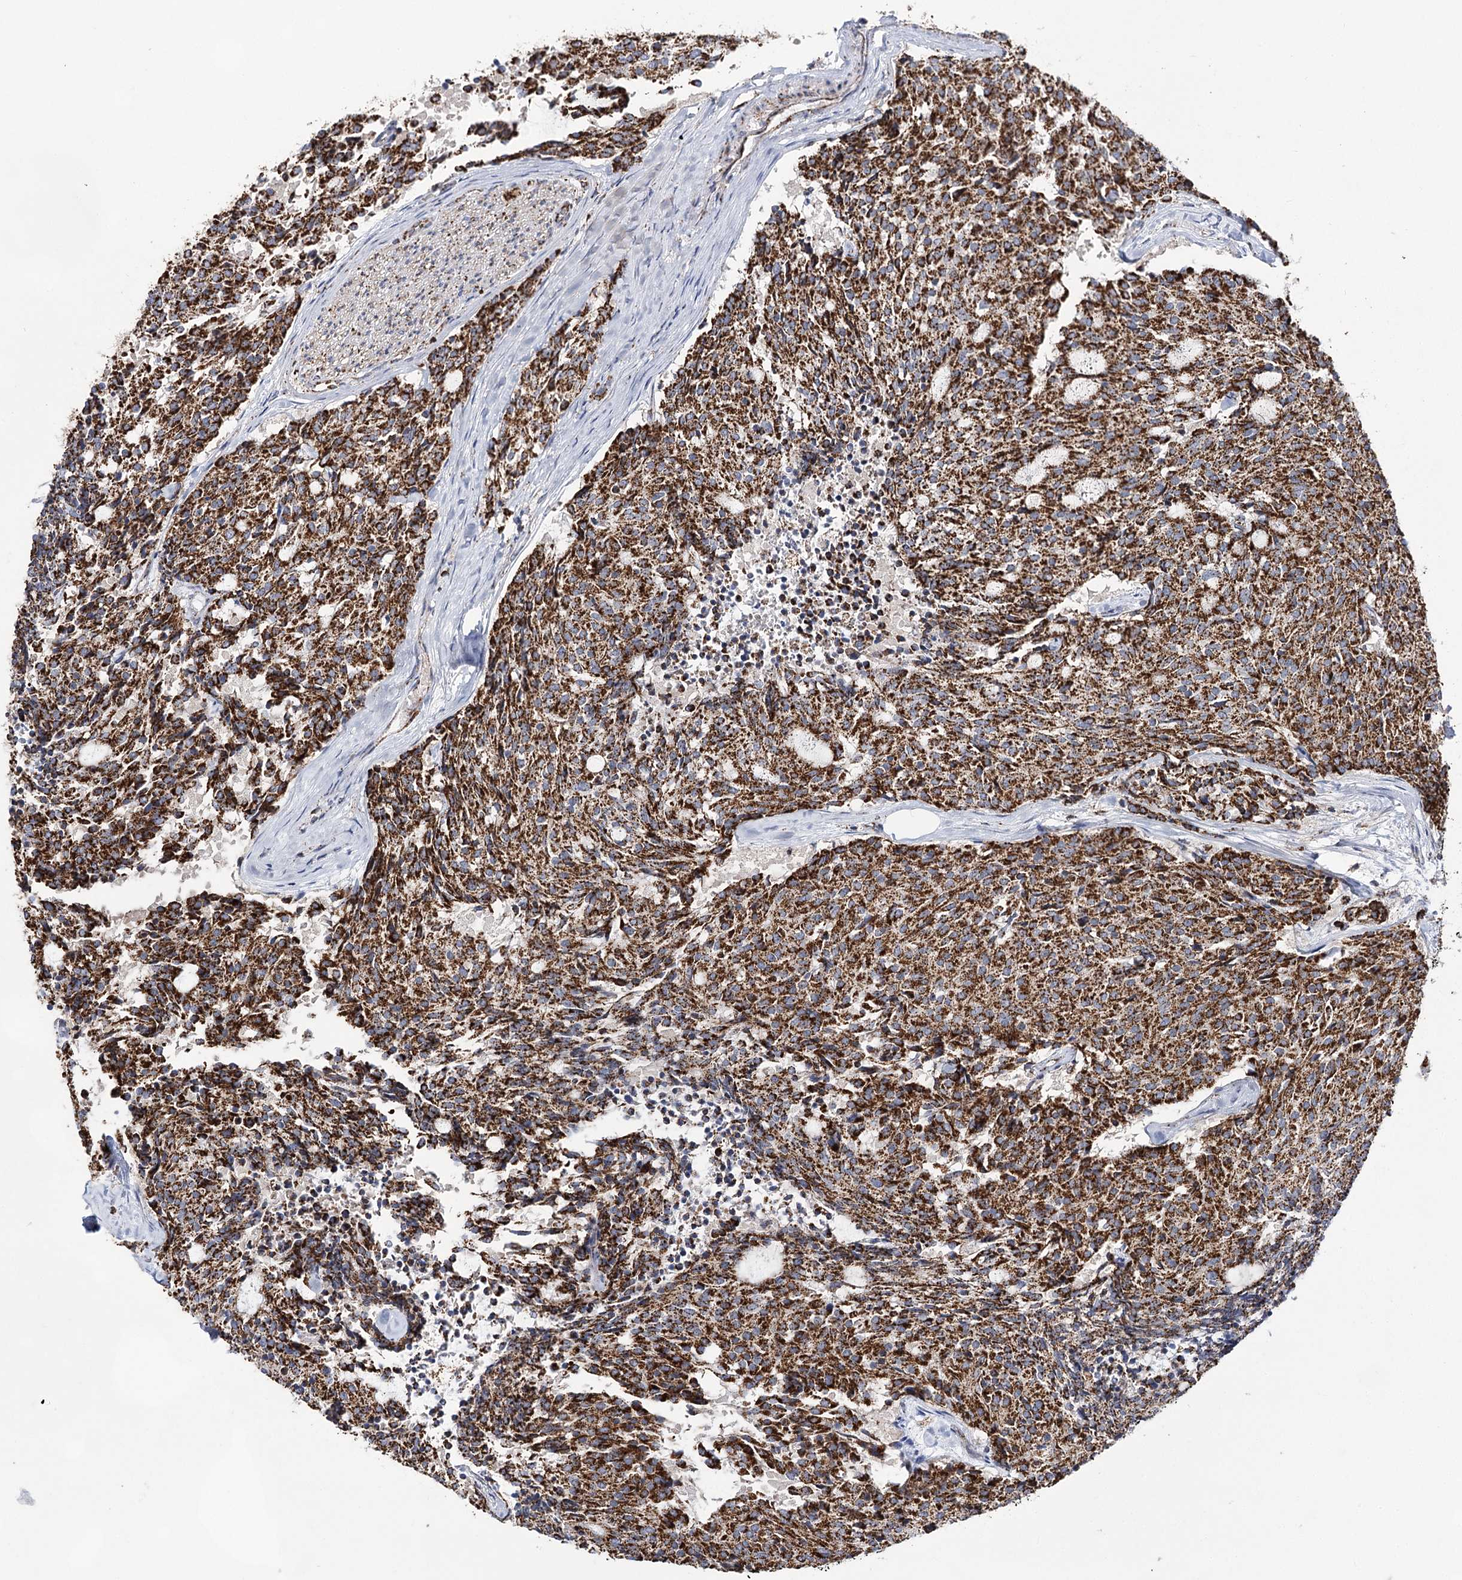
{"staining": {"intensity": "strong", "quantity": ">75%", "location": "cytoplasmic/membranous"}, "tissue": "carcinoid", "cell_type": "Tumor cells", "image_type": "cancer", "snomed": [{"axis": "morphology", "description": "Carcinoid, malignant, NOS"}, {"axis": "topography", "description": "Pancreas"}], "caption": "Approximately >75% of tumor cells in human malignant carcinoid reveal strong cytoplasmic/membranous protein staining as visualized by brown immunohistochemical staining.", "gene": "NADK2", "patient": {"sex": "female", "age": 54}}